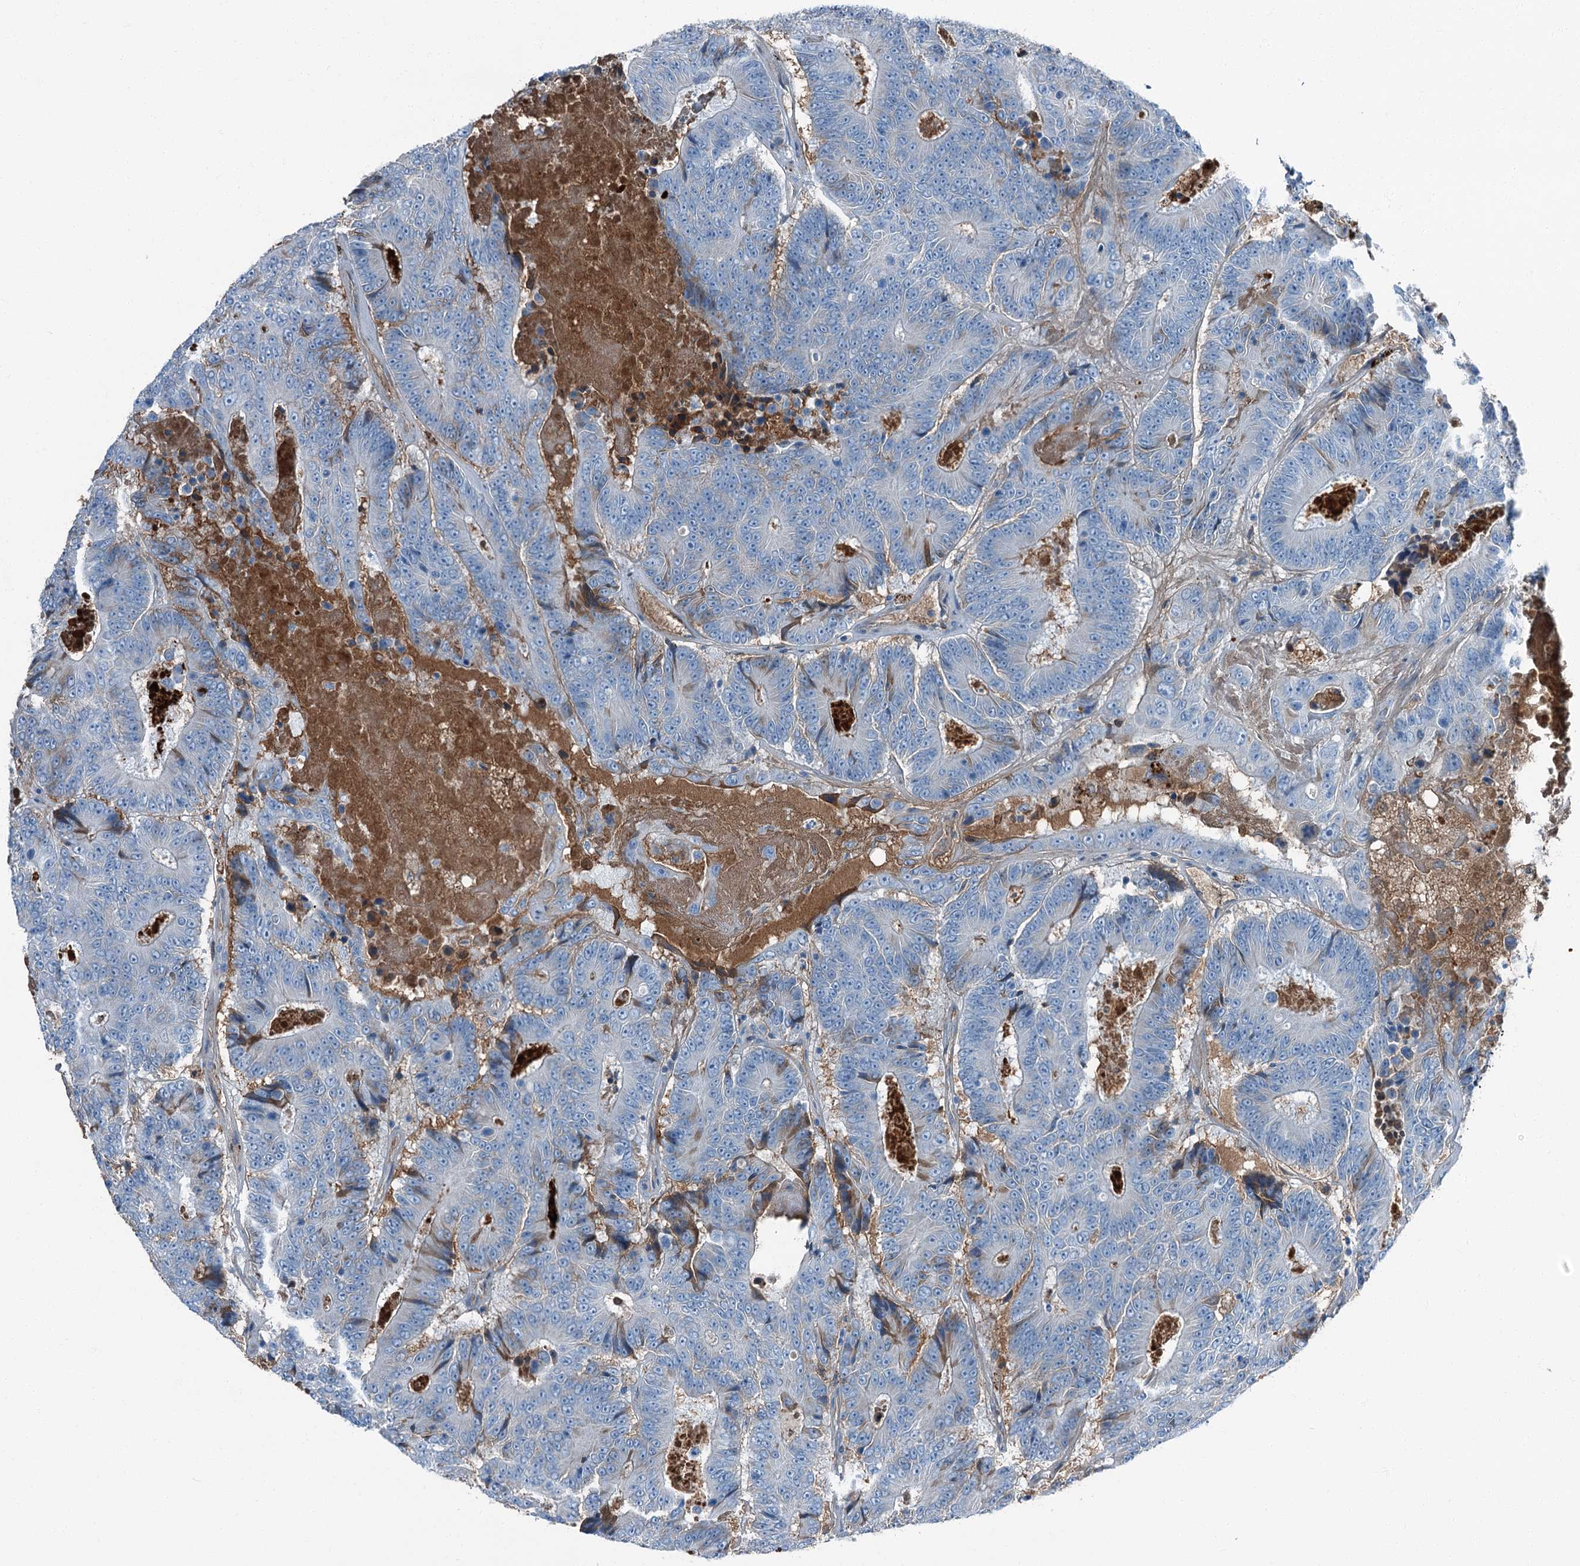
{"staining": {"intensity": "negative", "quantity": "none", "location": "none"}, "tissue": "colorectal cancer", "cell_type": "Tumor cells", "image_type": "cancer", "snomed": [{"axis": "morphology", "description": "Adenocarcinoma, NOS"}, {"axis": "topography", "description": "Colon"}], "caption": "Immunohistochemistry of adenocarcinoma (colorectal) exhibits no staining in tumor cells. (DAB (3,3'-diaminobenzidine) immunohistochemistry, high magnification).", "gene": "AXL", "patient": {"sex": "male", "age": 83}}